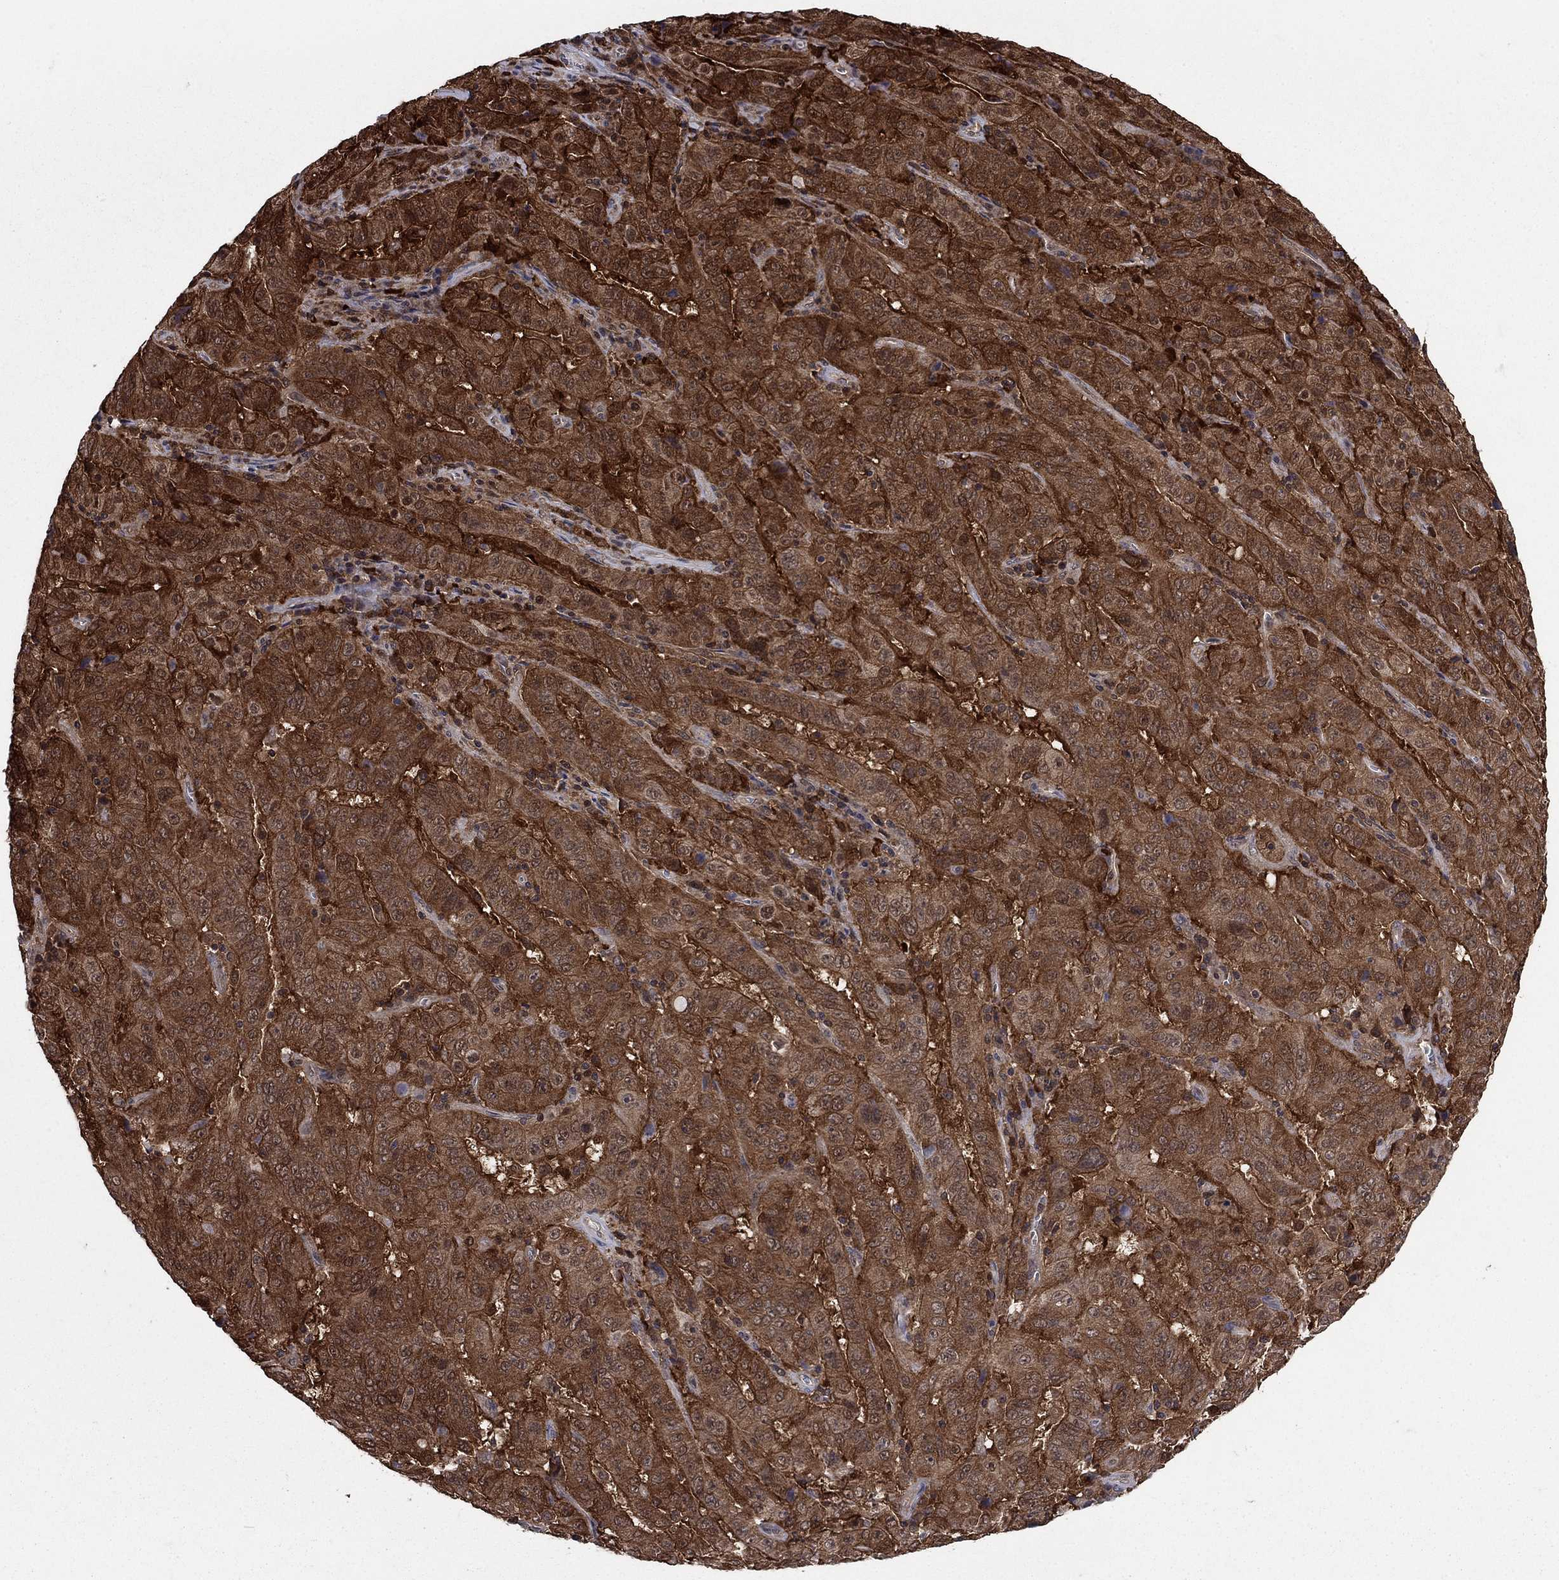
{"staining": {"intensity": "strong", "quantity": ">75%", "location": "cytoplasmic/membranous"}, "tissue": "pancreatic cancer", "cell_type": "Tumor cells", "image_type": "cancer", "snomed": [{"axis": "morphology", "description": "Adenocarcinoma, NOS"}, {"axis": "topography", "description": "Pancreas"}], "caption": "Brown immunohistochemical staining in human pancreatic cancer (adenocarcinoma) displays strong cytoplasmic/membranous expression in approximately >75% of tumor cells.", "gene": "CACYBP", "patient": {"sex": "male", "age": 63}}